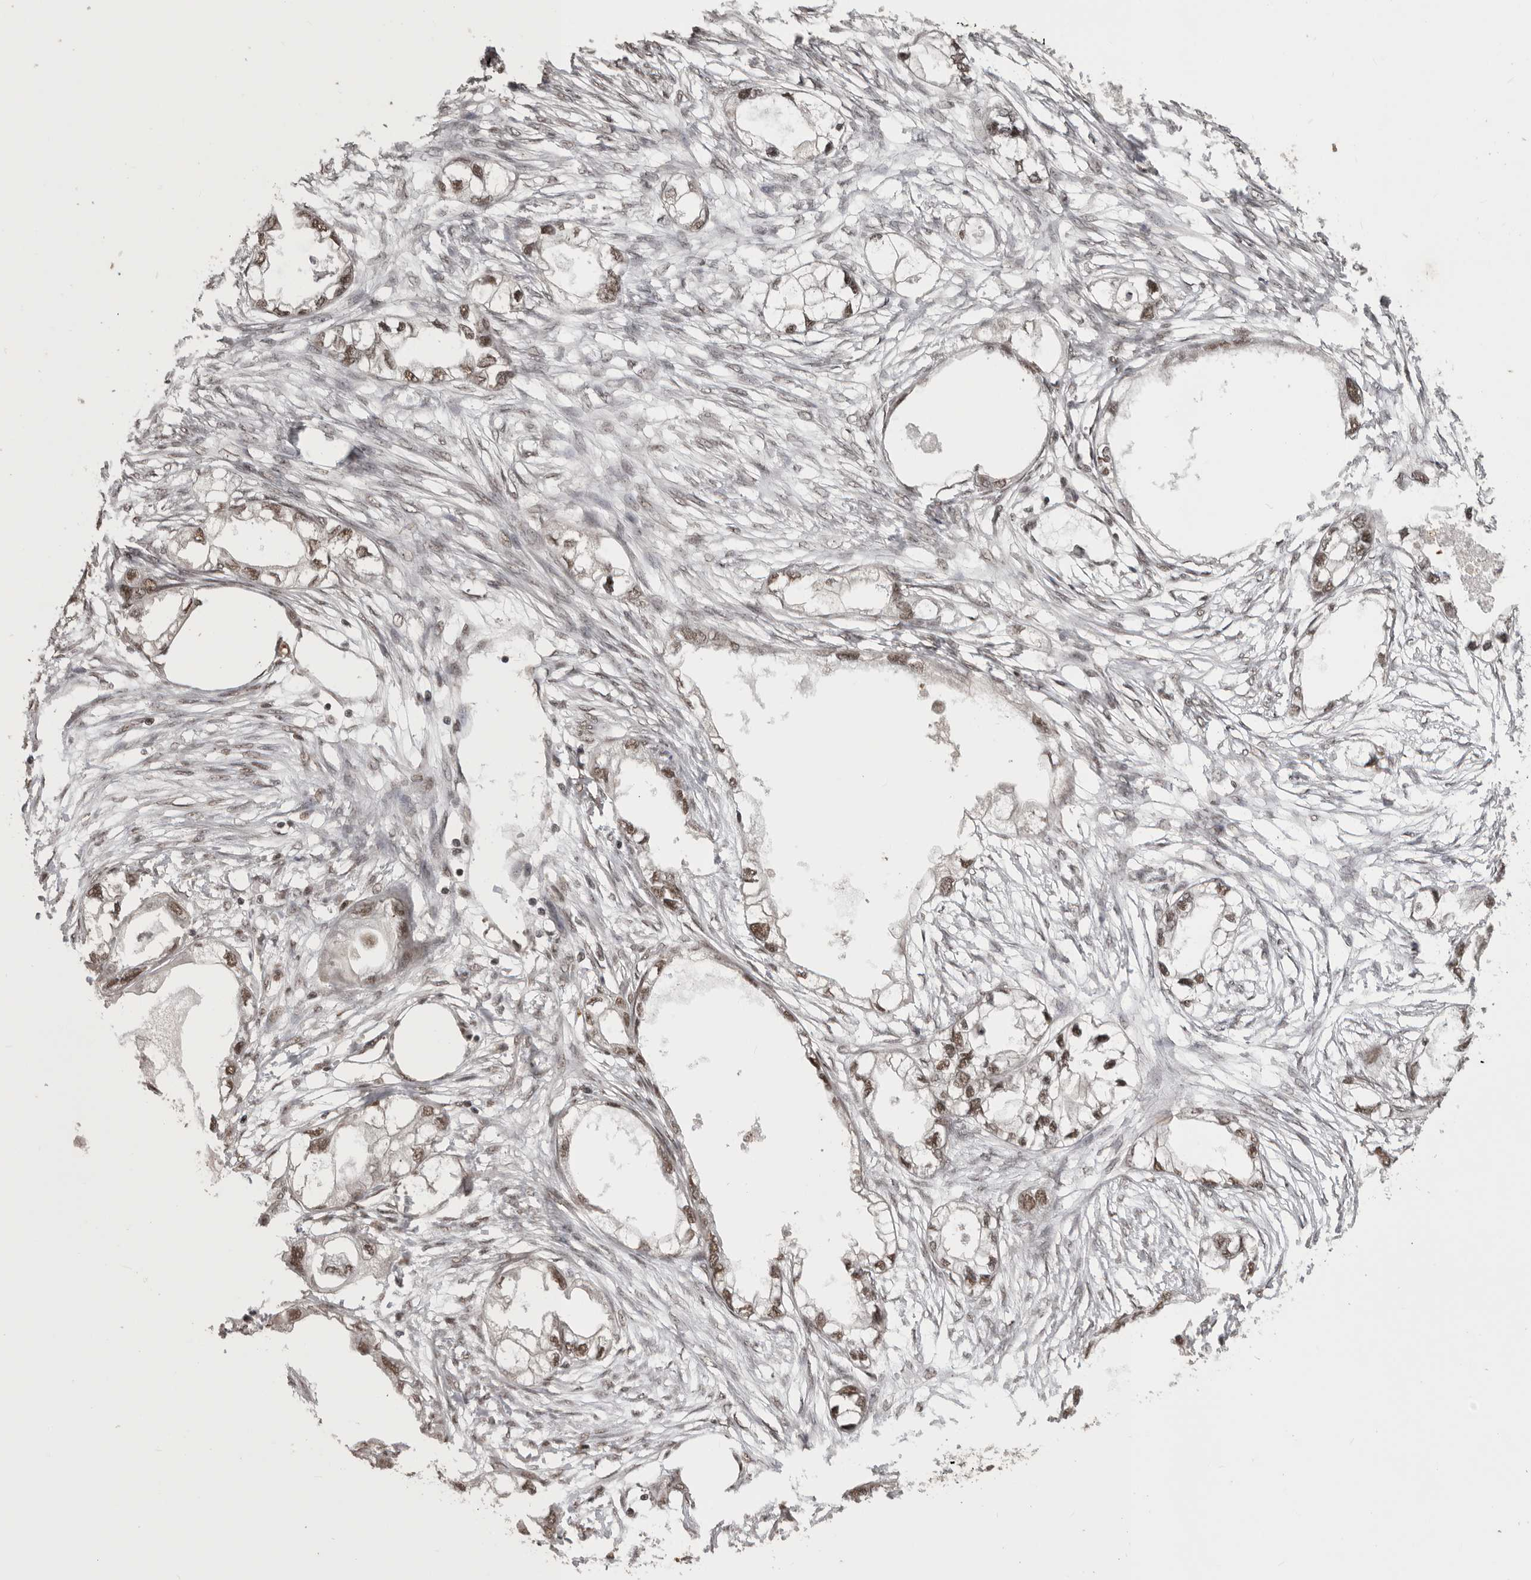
{"staining": {"intensity": "moderate", "quantity": ">75%", "location": "nuclear"}, "tissue": "endometrial cancer", "cell_type": "Tumor cells", "image_type": "cancer", "snomed": [{"axis": "morphology", "description": "Adenocarcinoma, NOS"}, {"axis": "morphology", "description": "Adenocarcinoma, metastatic, NOS"}, {"axis": "topography", "description": "Adipose tissue"}, {"axis": "topography", "description": "Endometrium"}], "caption": "Immunohistochemical staining of human endometrial metastatic adenocarcinoma demonstrates medium levels of moderate nuclear expression in about >75% of tumor cells. (DAB IHC, brown staining for protein, blue staining for nuclei).", "gene": "CBLL1", "patient": {"sex": "female", "age": 67}}